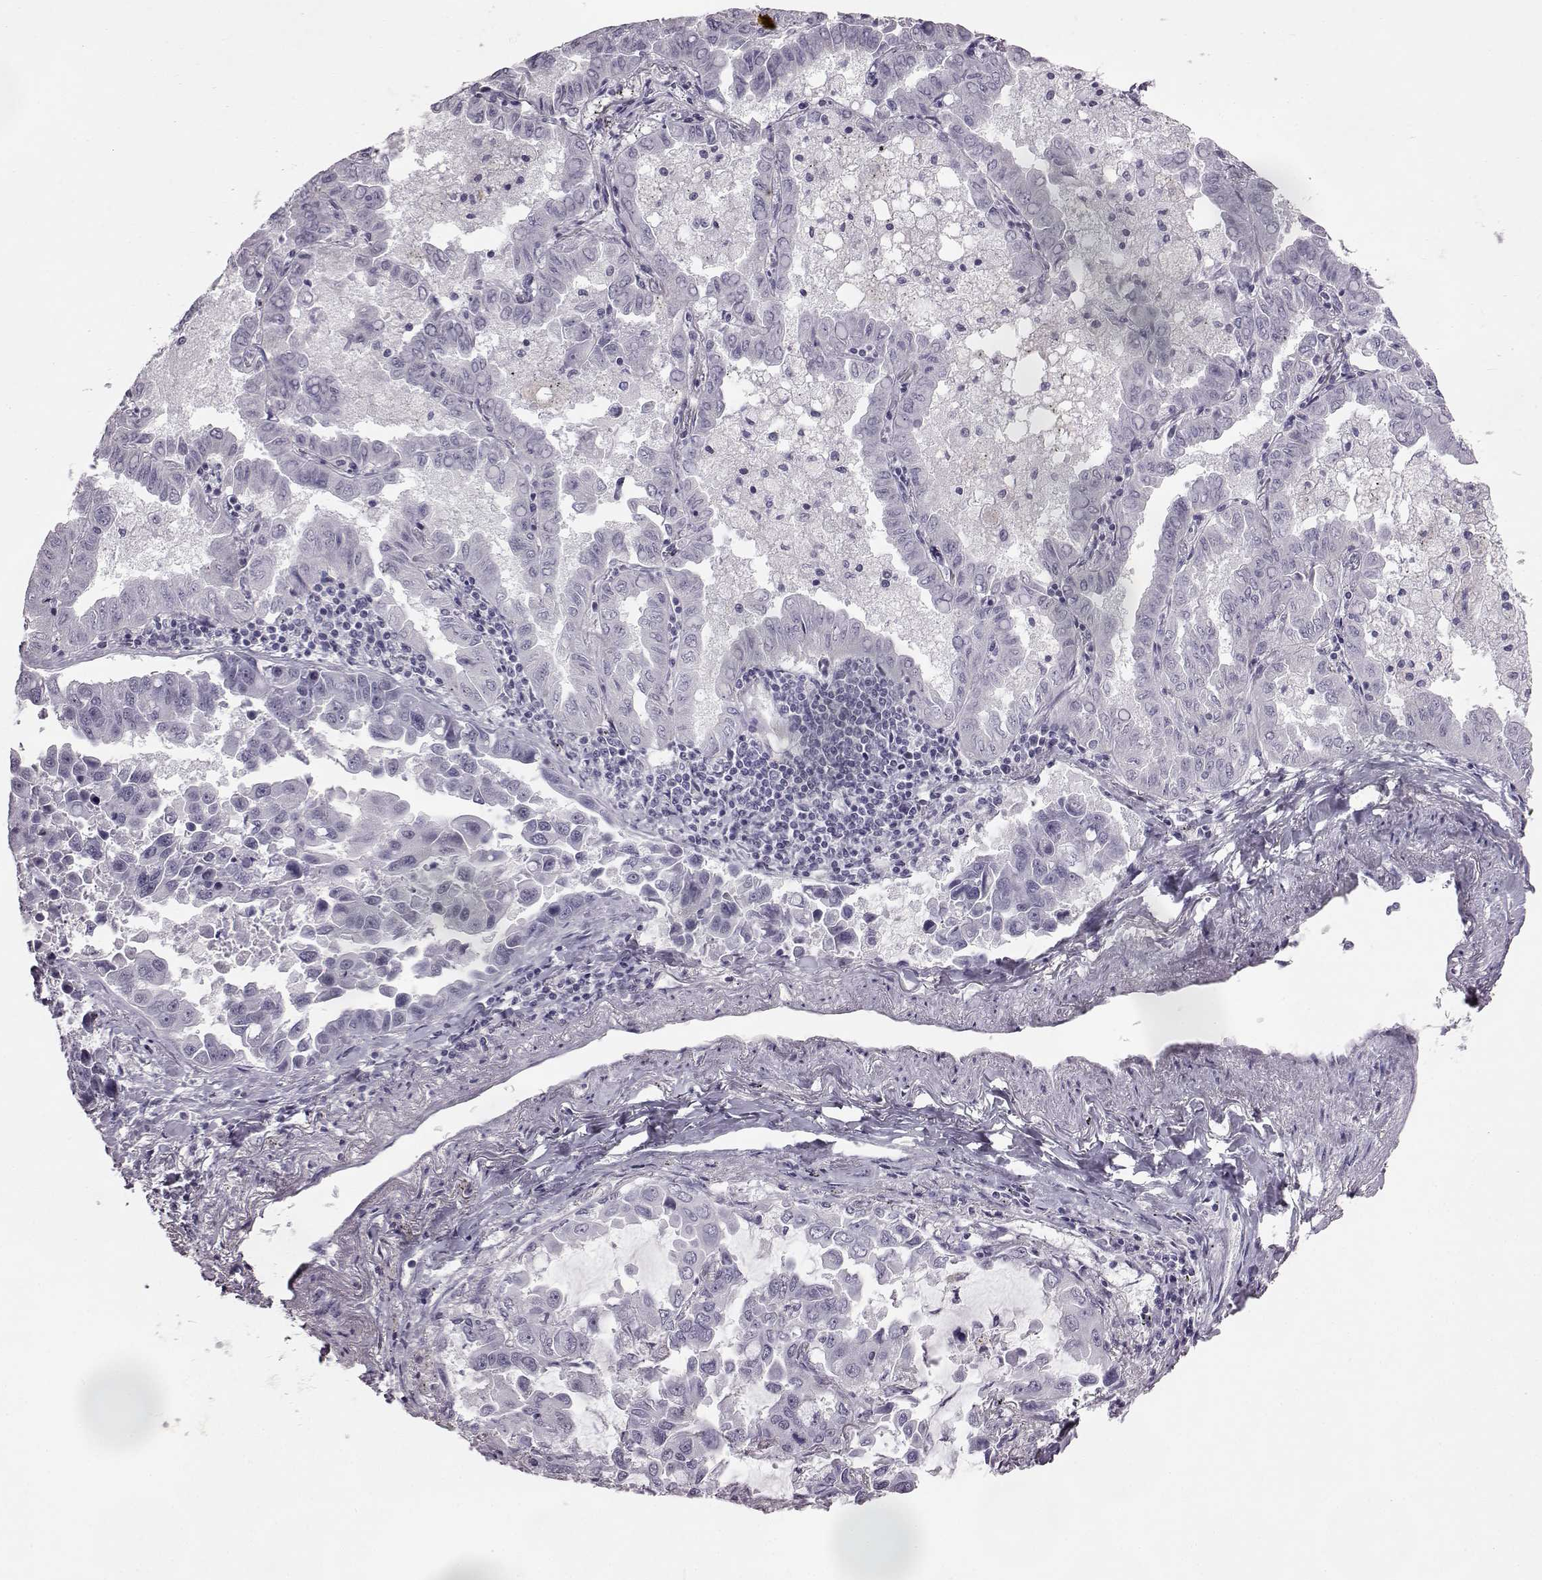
{"staining": {"intensity": "negative", "quantity": "none", "location": "none"}, "tissue": "lung cancer", "cell_type": "Tumor cells", "image_type": "cancer", "snomed": [{"axis": "morphology", "description": "Adenocarcinoma, NOS"}, {"axis": "topography", "description": "Lung"}], "caption": "An immunohistochemistry (IHC) photomicrograph of adenocarcinoma (lung) is shown. There is no staining in tumor cells of adenocarcinoma (lung). (Immunohistochemistry, brightfield microscopy, high magnification).", "gene": "ADGRG2", "patient": {"sex": "male", "age": 64}}